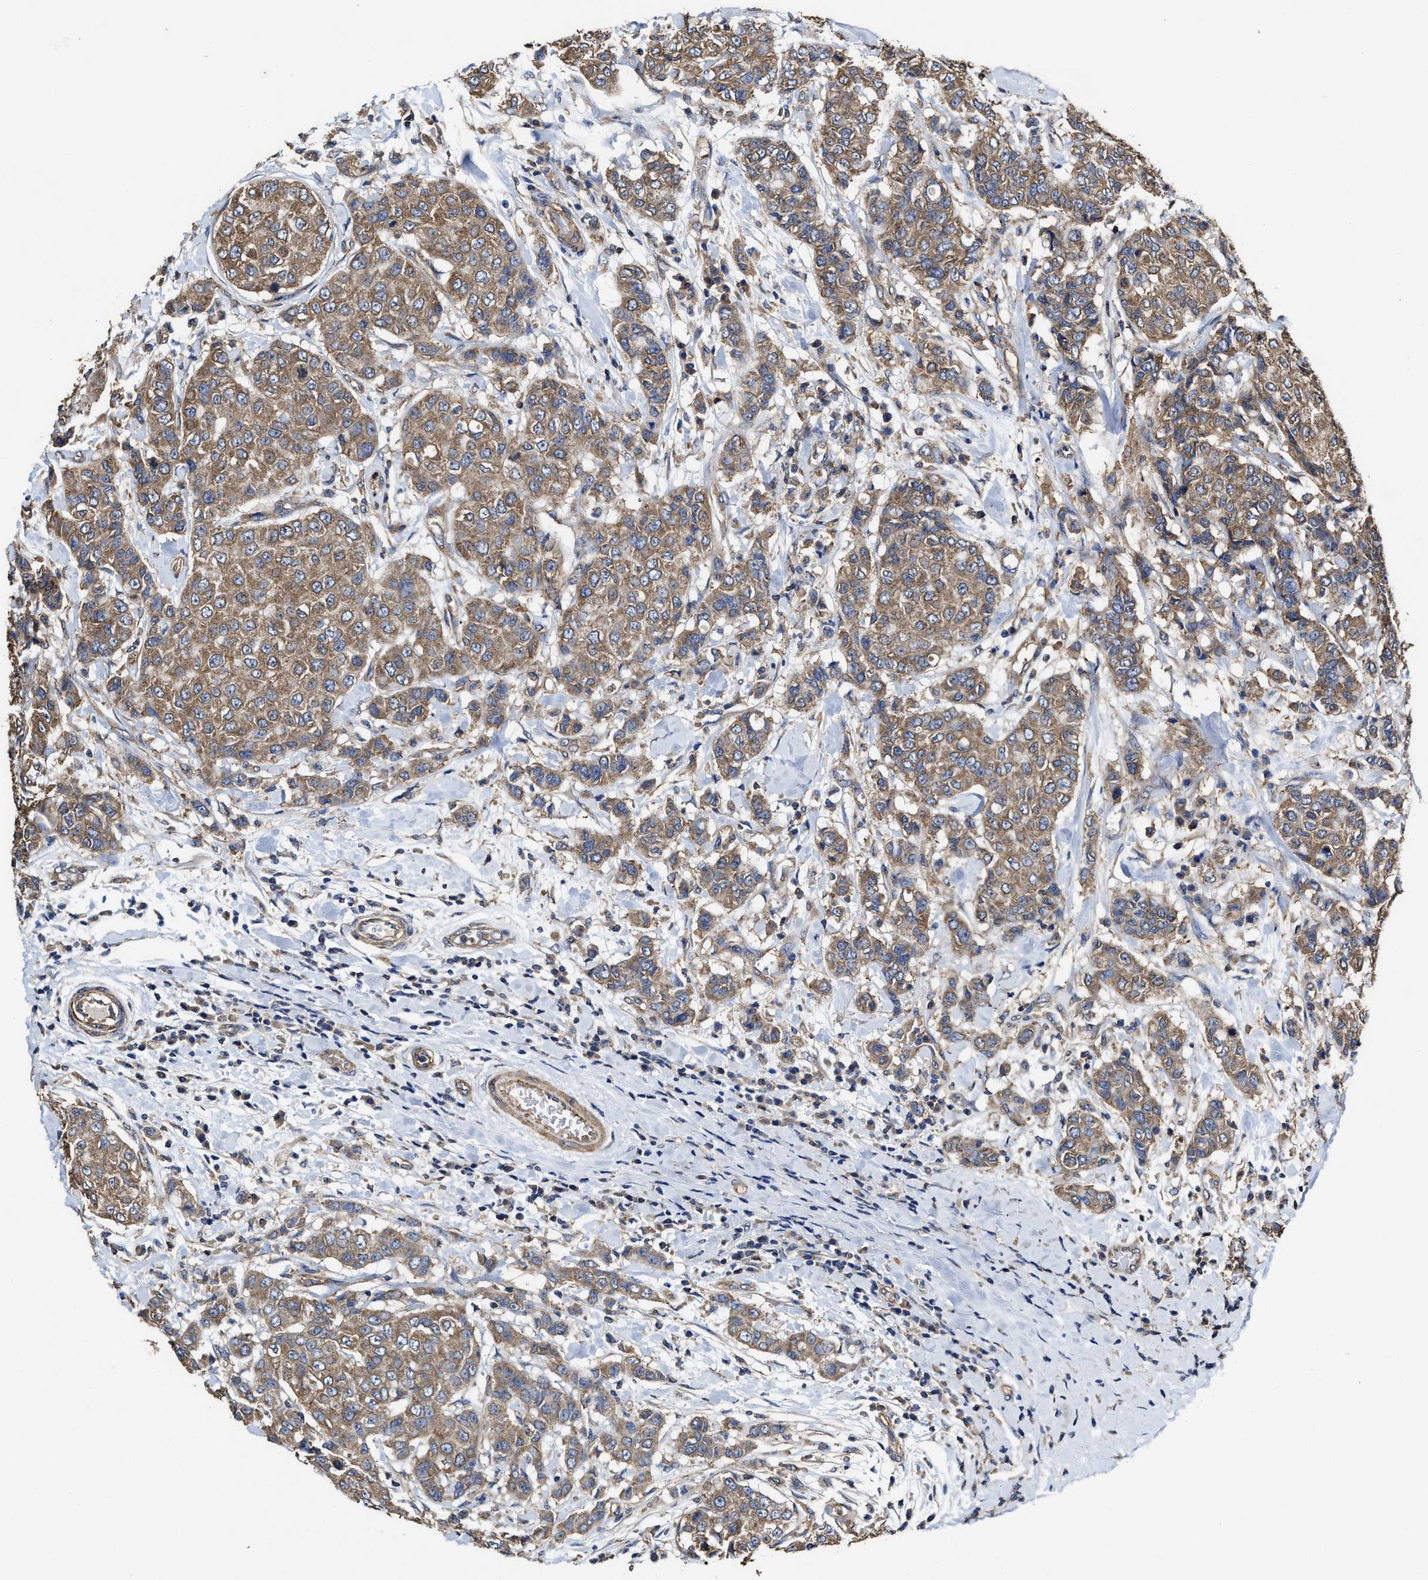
{"staining": {"intensity": "moderate", "quantity": ">75%", "location": "cytoplasmic/membranous"}, "tissue": "breast cancer", "cell_type": "Tumor cells", "image_type": "cancer", "snomed": [{"axis": "morphology", "description": "Duct carcinoma"}, {"axis": "topography", "description": "Breast"}], "caption": "Immunohistochemical staining of infiltrating ductal carcinoma (breast) reveals moderate cytoplasmic/membranous protein positivity in about >75% of tumor cells.", "gene": "SFXN4", "patient": {"sex": "female", "age": 27}}